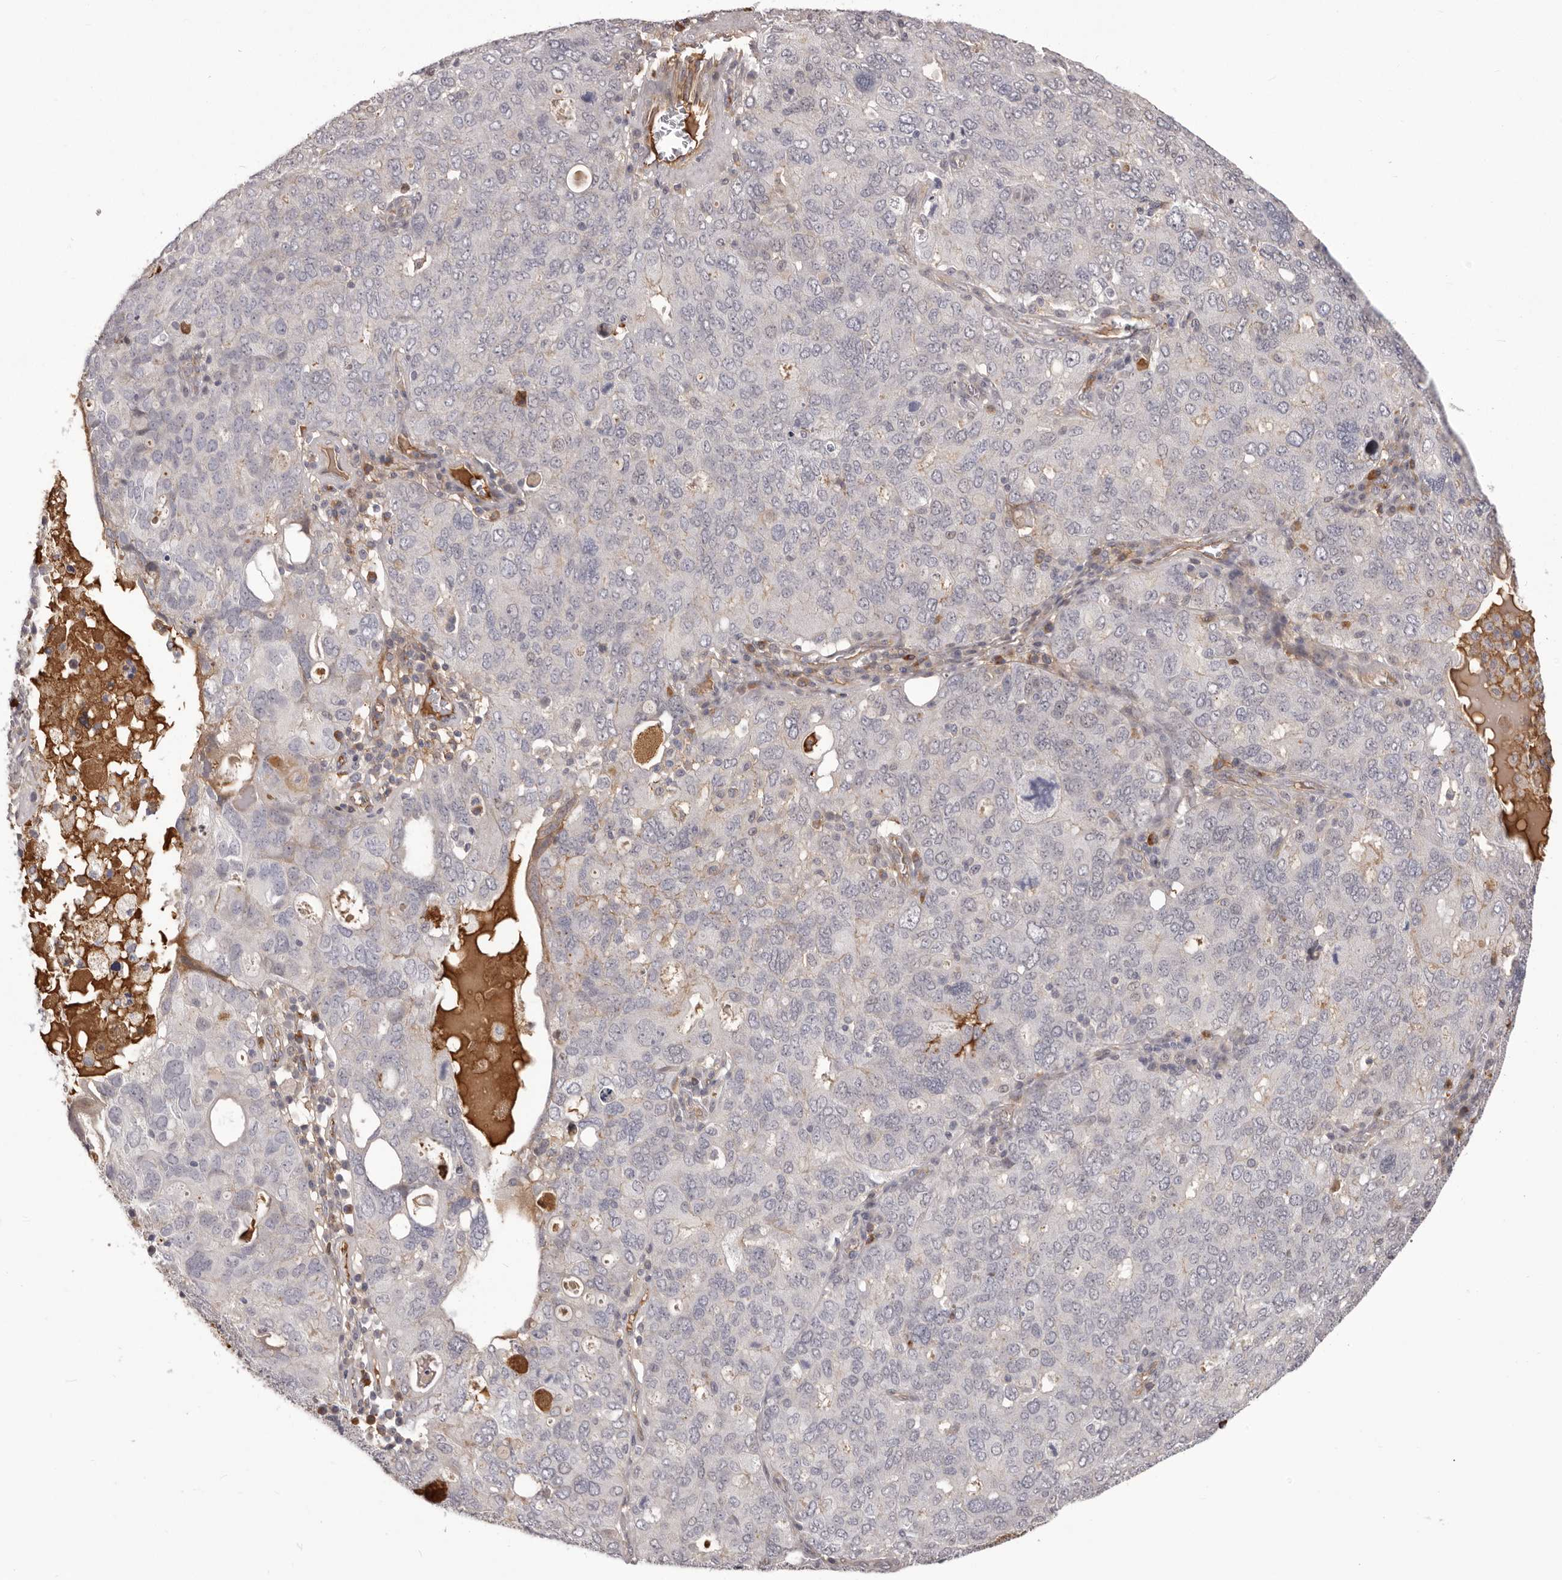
{"staining": {"intensity": "negative", "quantity": "none", "location": "none"}, "tissue": "ovarian cancer", "cell_type": "Tumor cells", "image_type": "cancer", "snomed": [{"axis": "morphology", "description": "Carcinoma, endometroid"}, {"axis": "topography", "description": "Ovary"}], "caption": "Tumor cells are negative for brown protein staining in ovarian cancer (endometroid carcinoma).", "gene": "OTUD3", "patient": {"sex": "female", "age": 62}}